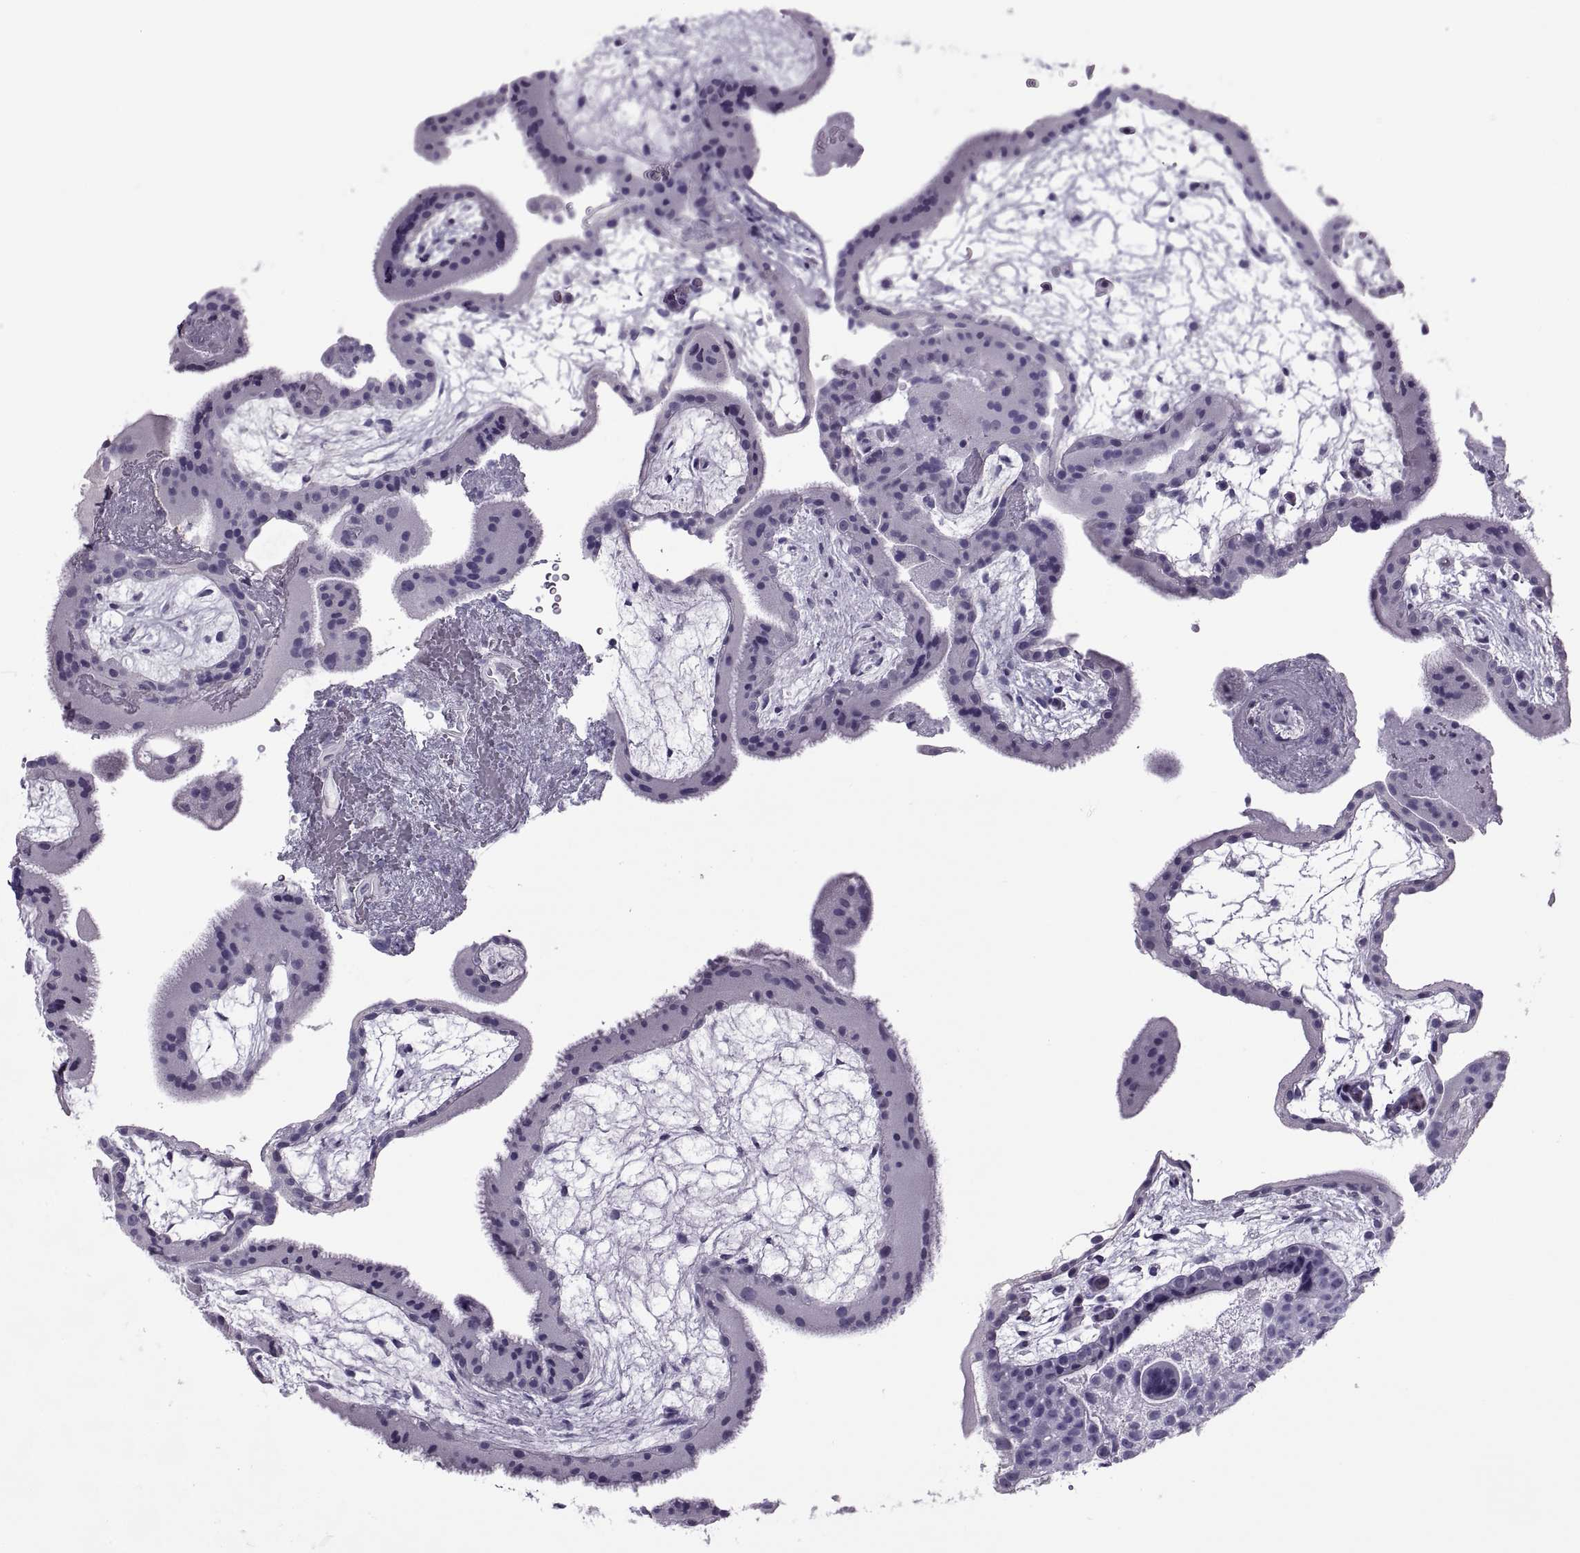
{"staining": {"intensity": "negative", "quantity": "none", "location": "none"}, "tissue": "placenta", "cell_type": "Decidual cells", "image_type": "normal", "snomed": [{"axis": "morphology", "description": "Normal tissue, NOS"}, {"axis": "topography", "description": "Placenta"}], "caption": "Immunohistochemistry of normal placenta demonstrates no staining in decidual cells.", "gene": "RLBP1", "patient": {"sex": "female", "age": 19}}